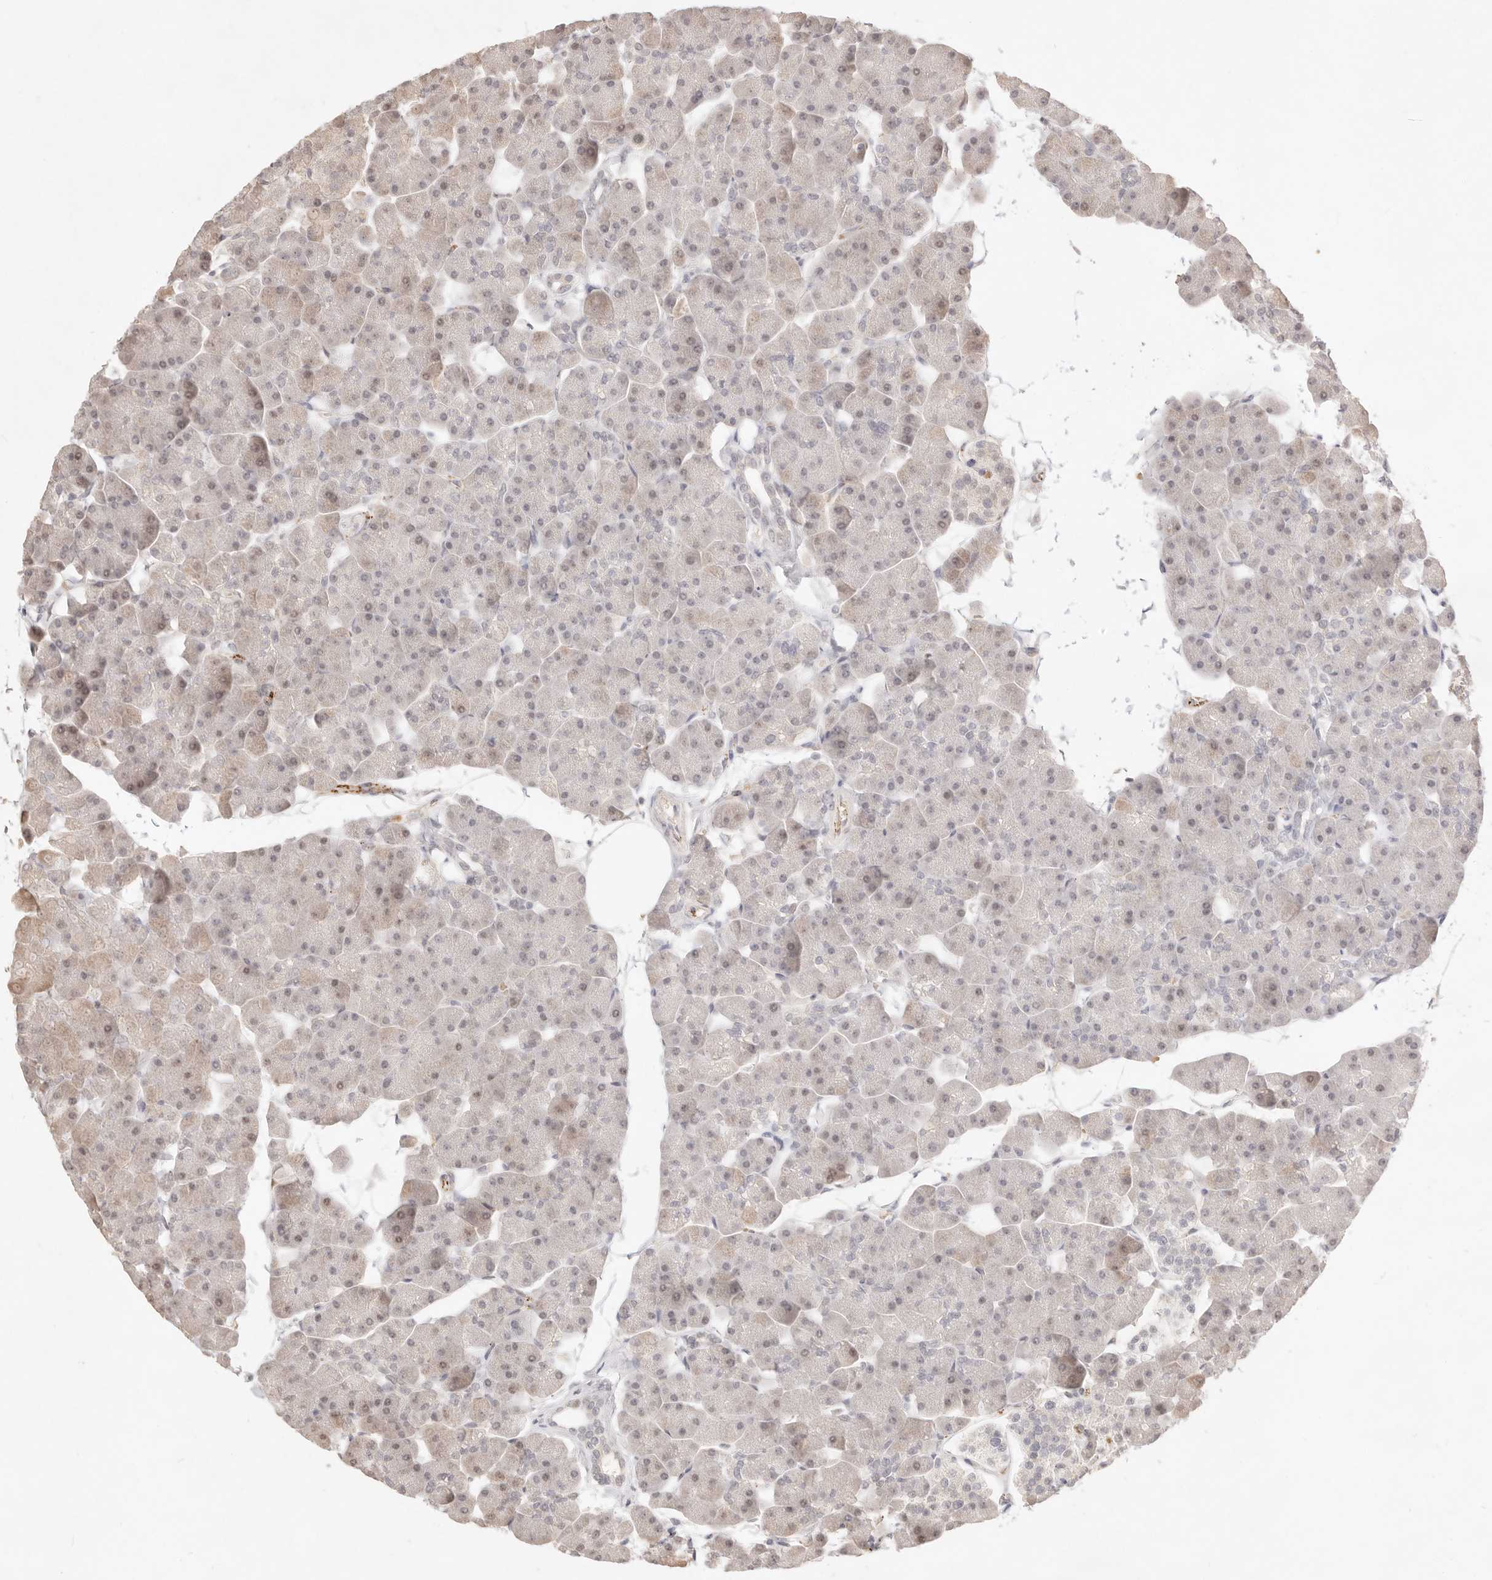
{"staining": {"intensity": "weak", "quantity": "<25%", "location": "nuclear"}, "tissue": "pancreas", "cell_type": "Exocrine glandular cells", "image_type": "normal", "snomed": [{"axis": "morphology", "description": "Normal tissue, NOS"}, {"axis": "topography", "description": "Pancreas"}], "caption": "This is a photomicrograph of immunohistochemistry staining of unremarkable pancreas, which shows no expression in exocrine glandular cells. (Brightfield microscopy of DAB immunohistochemistry at high magnification).", "gene": "MEP1A", "patient": {"sex": "male", "age": 35}}